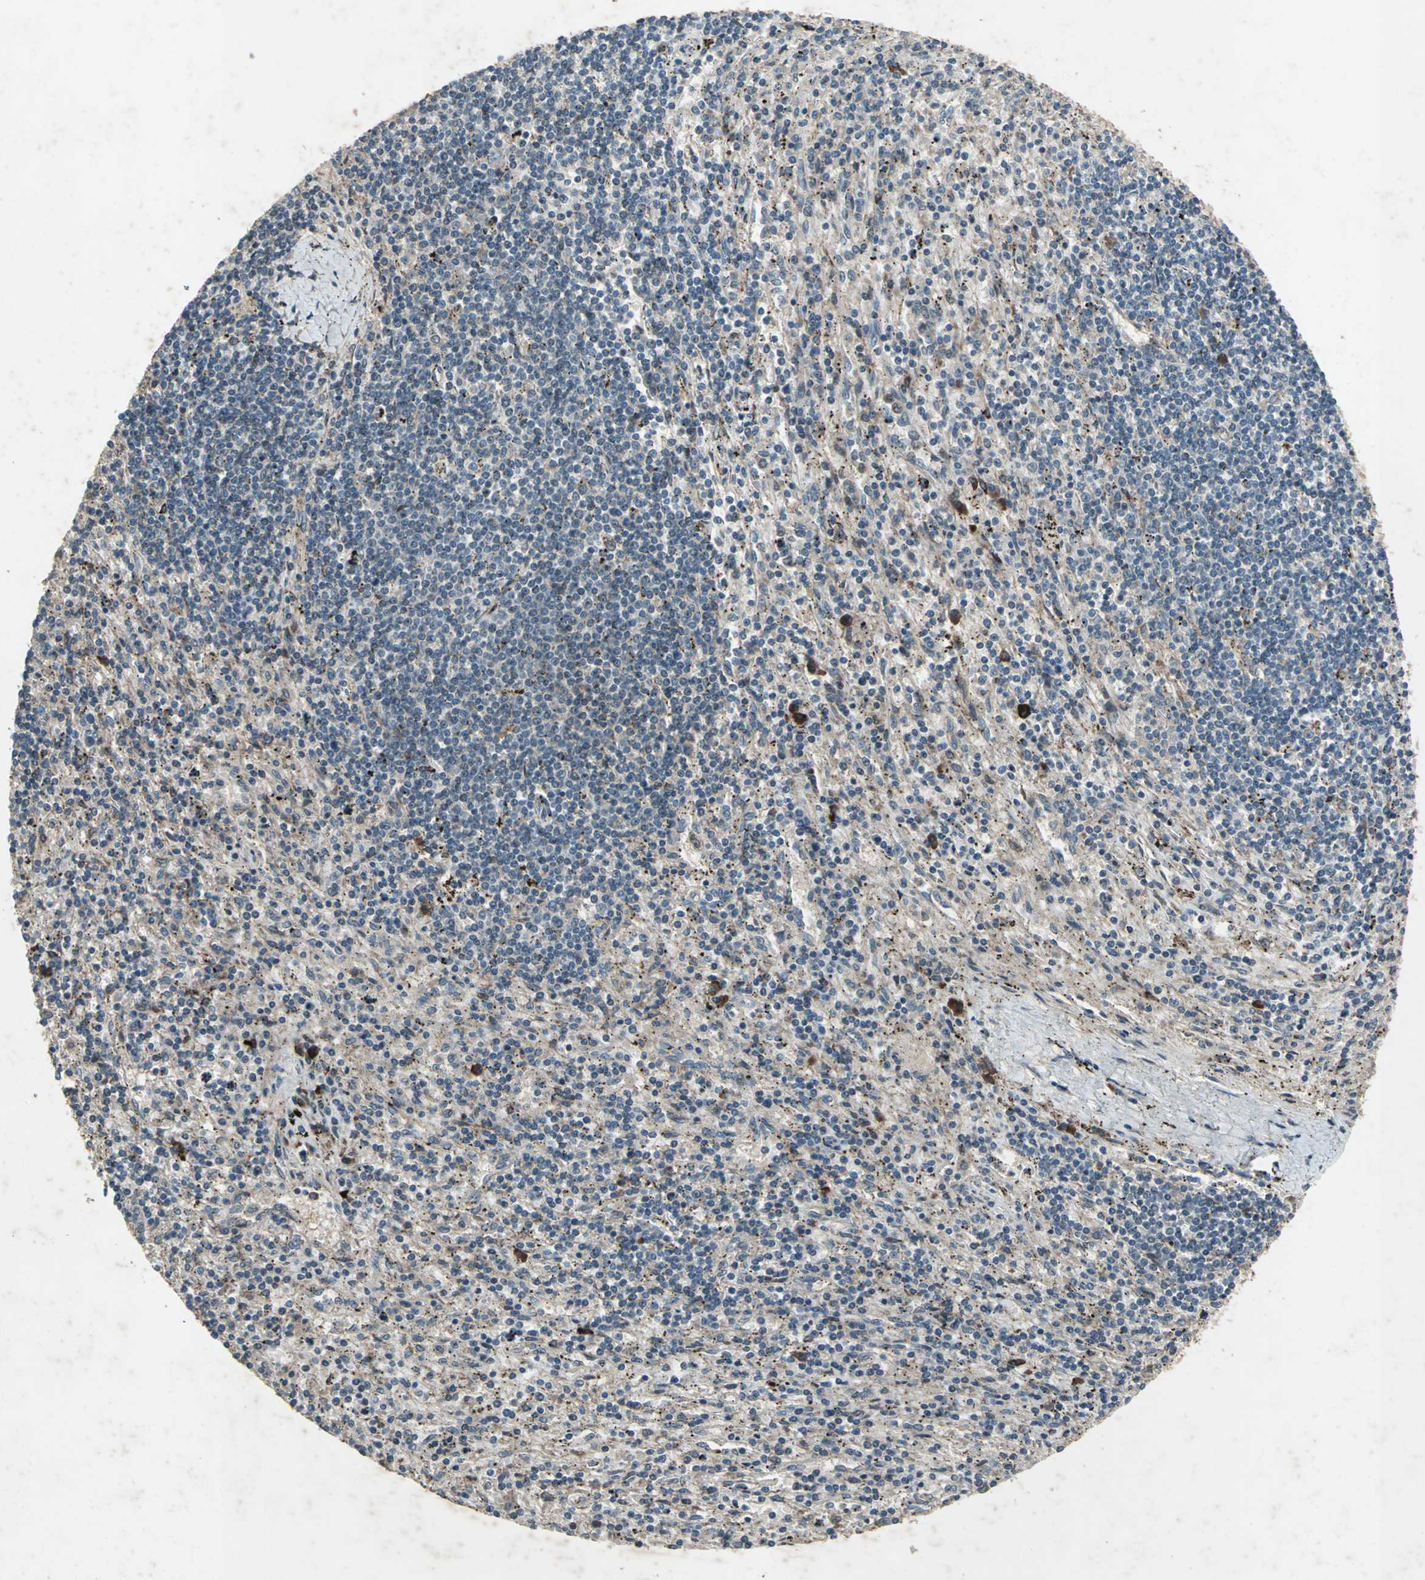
{"staining": {"intensity": "weak", "quantity": "25%-75%", "location": "cytoplasmic/membranous"}, "tissue": "lymphoma", "cell_type": "Tumor cells", "image_type": "cancer", "snomed": [{"axis": "morphology", "description": "Malignant lymphoma, non-Hodgkin's type, Low grade"}, {"axis": "topography", "description": "Spleen"}], "caption": "The image reveals immunohistochemical staining of lymphoma. There is weak cytoplasmic/membranous expression is seen in about 25%-75% of tumor cells. (IHC, brightfield microscopy, high magnification).", "gene": "SEPTIN4", "patient": {"sex": "male", "age": 76}}